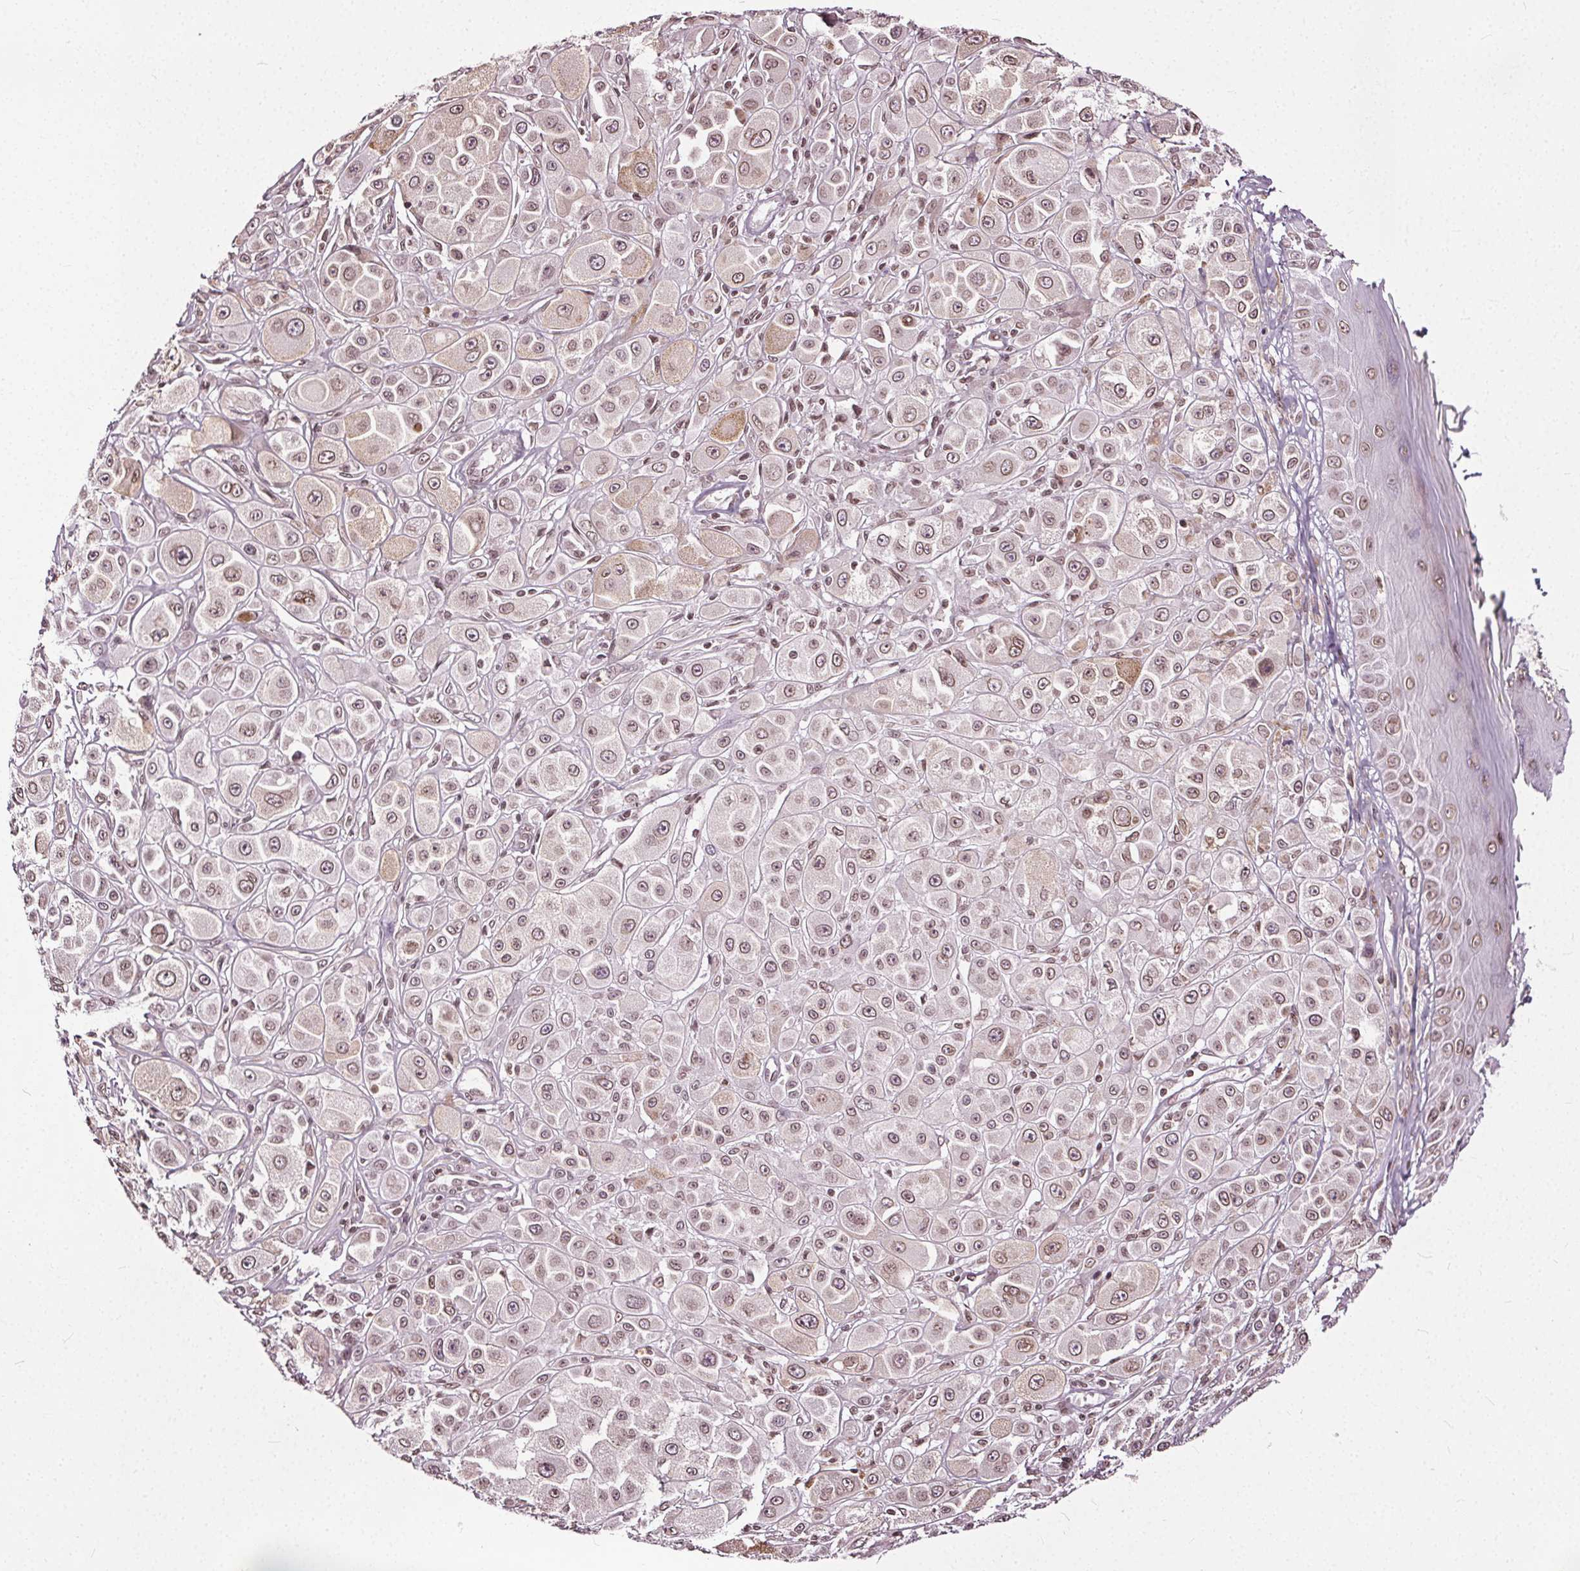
{"staining": {"intensity": "moderate", "quantity": ">75%", "location": "cytoplasmic/membranous,nuclear"}, "tissue": "melanoma", "cell_type": "Tumor cells", "image_type": "cancer", "snomed": [{"axis": "morphology", "description": "Malignant melanoma, NOS"}, {"axis": "topography", "description": "Skin"}], "caption": "Malignant melanoma tissue exhibits moderate cytoplasmic/membranous and nuclear expression in approximately >75% of tumor cells, visualized by immunohistochemistry. (DAB (3,3'-diaminobenzidine) IHC, brown staining for protein, blue staining for nuclei).", "gene": "TTC39C", "patient": {"sex": "male", "age": 67}}